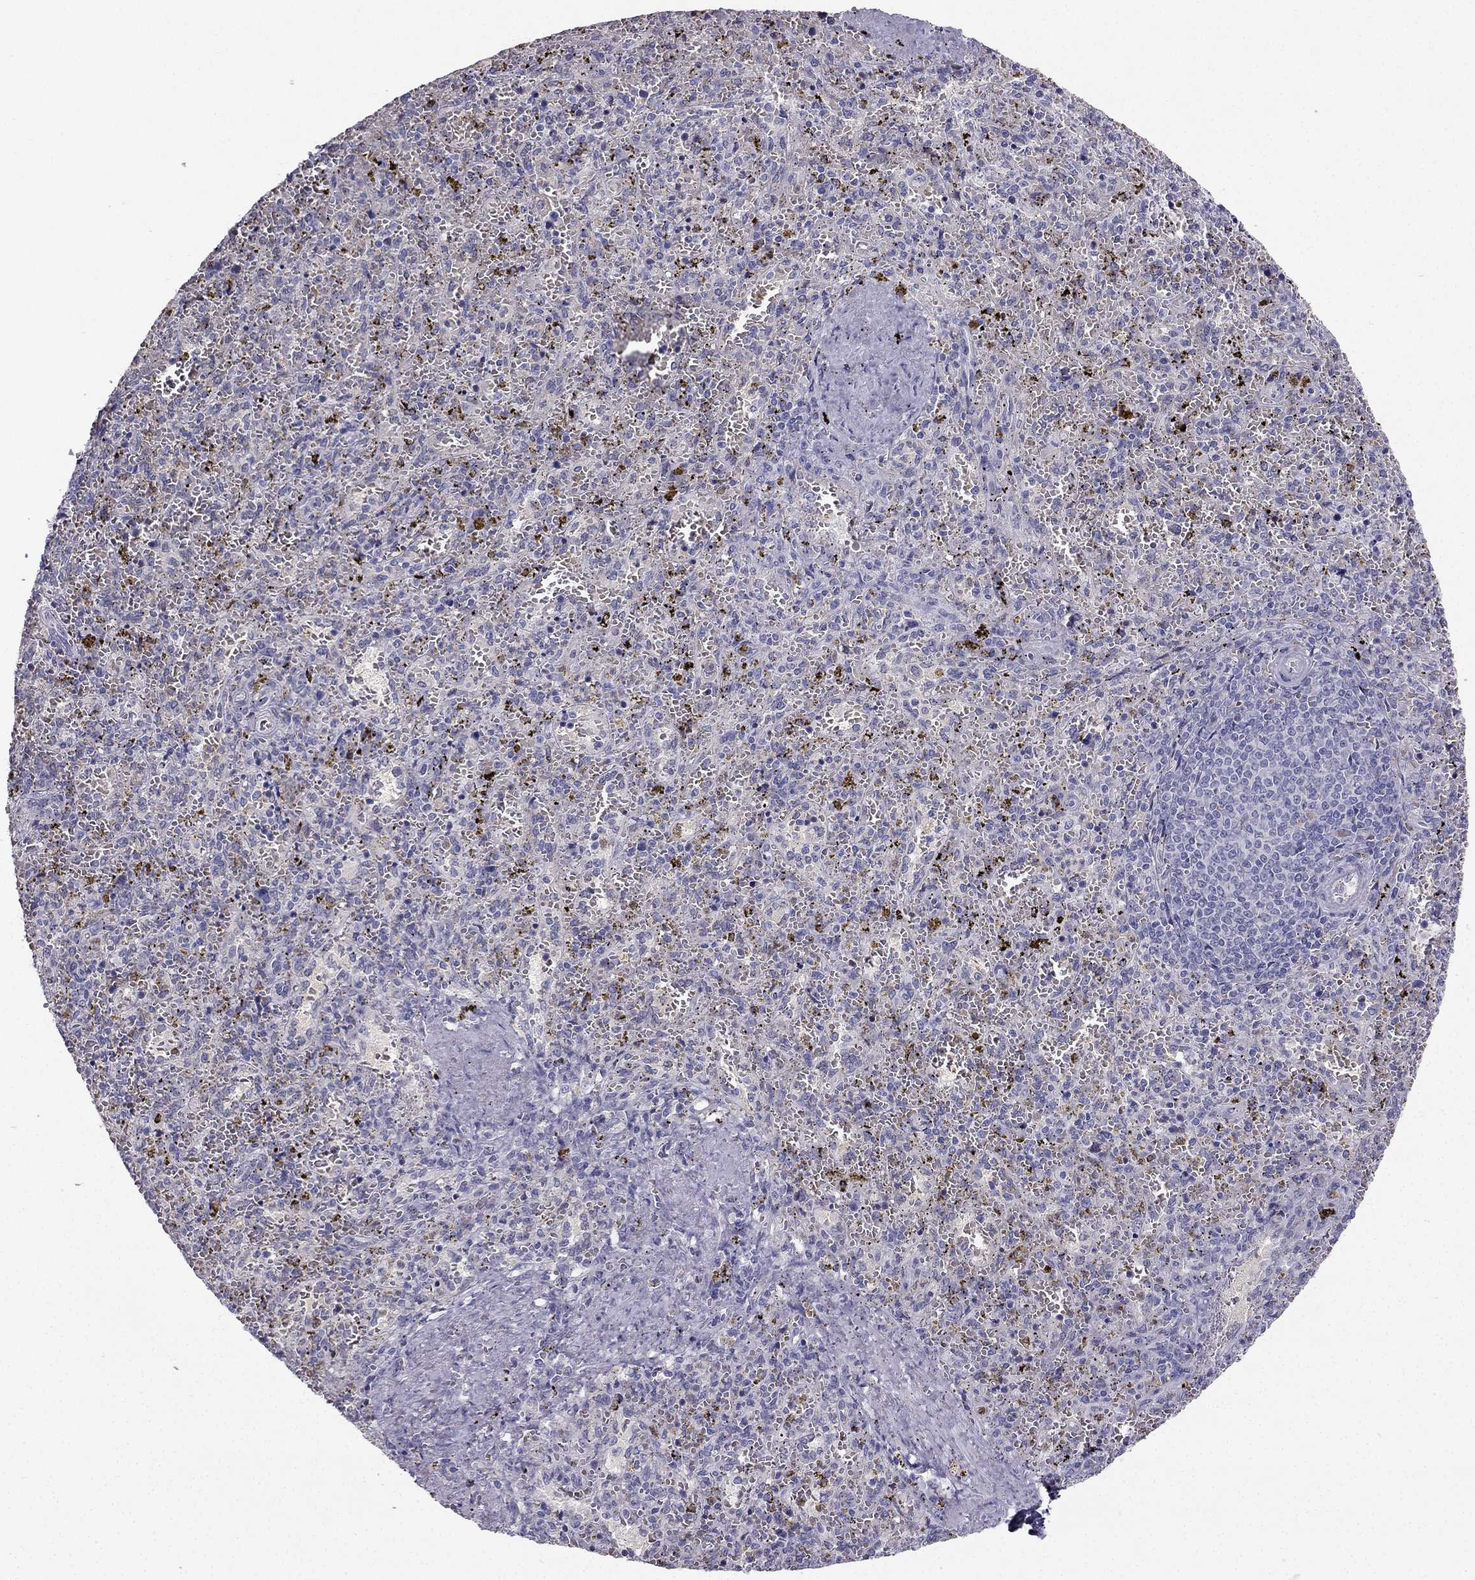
{"staining": {"intensity": "negative", "quantity": "none", "location": "none"}, "tissue": "spleen", "cell_type": "Cells in red pulp", "image_type": "normal", "snomed": [{"axis": "morphology", "description": "Normal tissue, NOS"}, {"axis": "topography", "description": "Spleen"}], "caption": "Immunohistochemistry (IHC) histopathology image of normal spleen: spleen stained with DAB displays no significant protein staining in cells in red pulp. (Immunohistochemistry, brightfield microscopy, high magnification).", "gene": "RSPH14", "patient": {"sex": "female", "age": 50}}